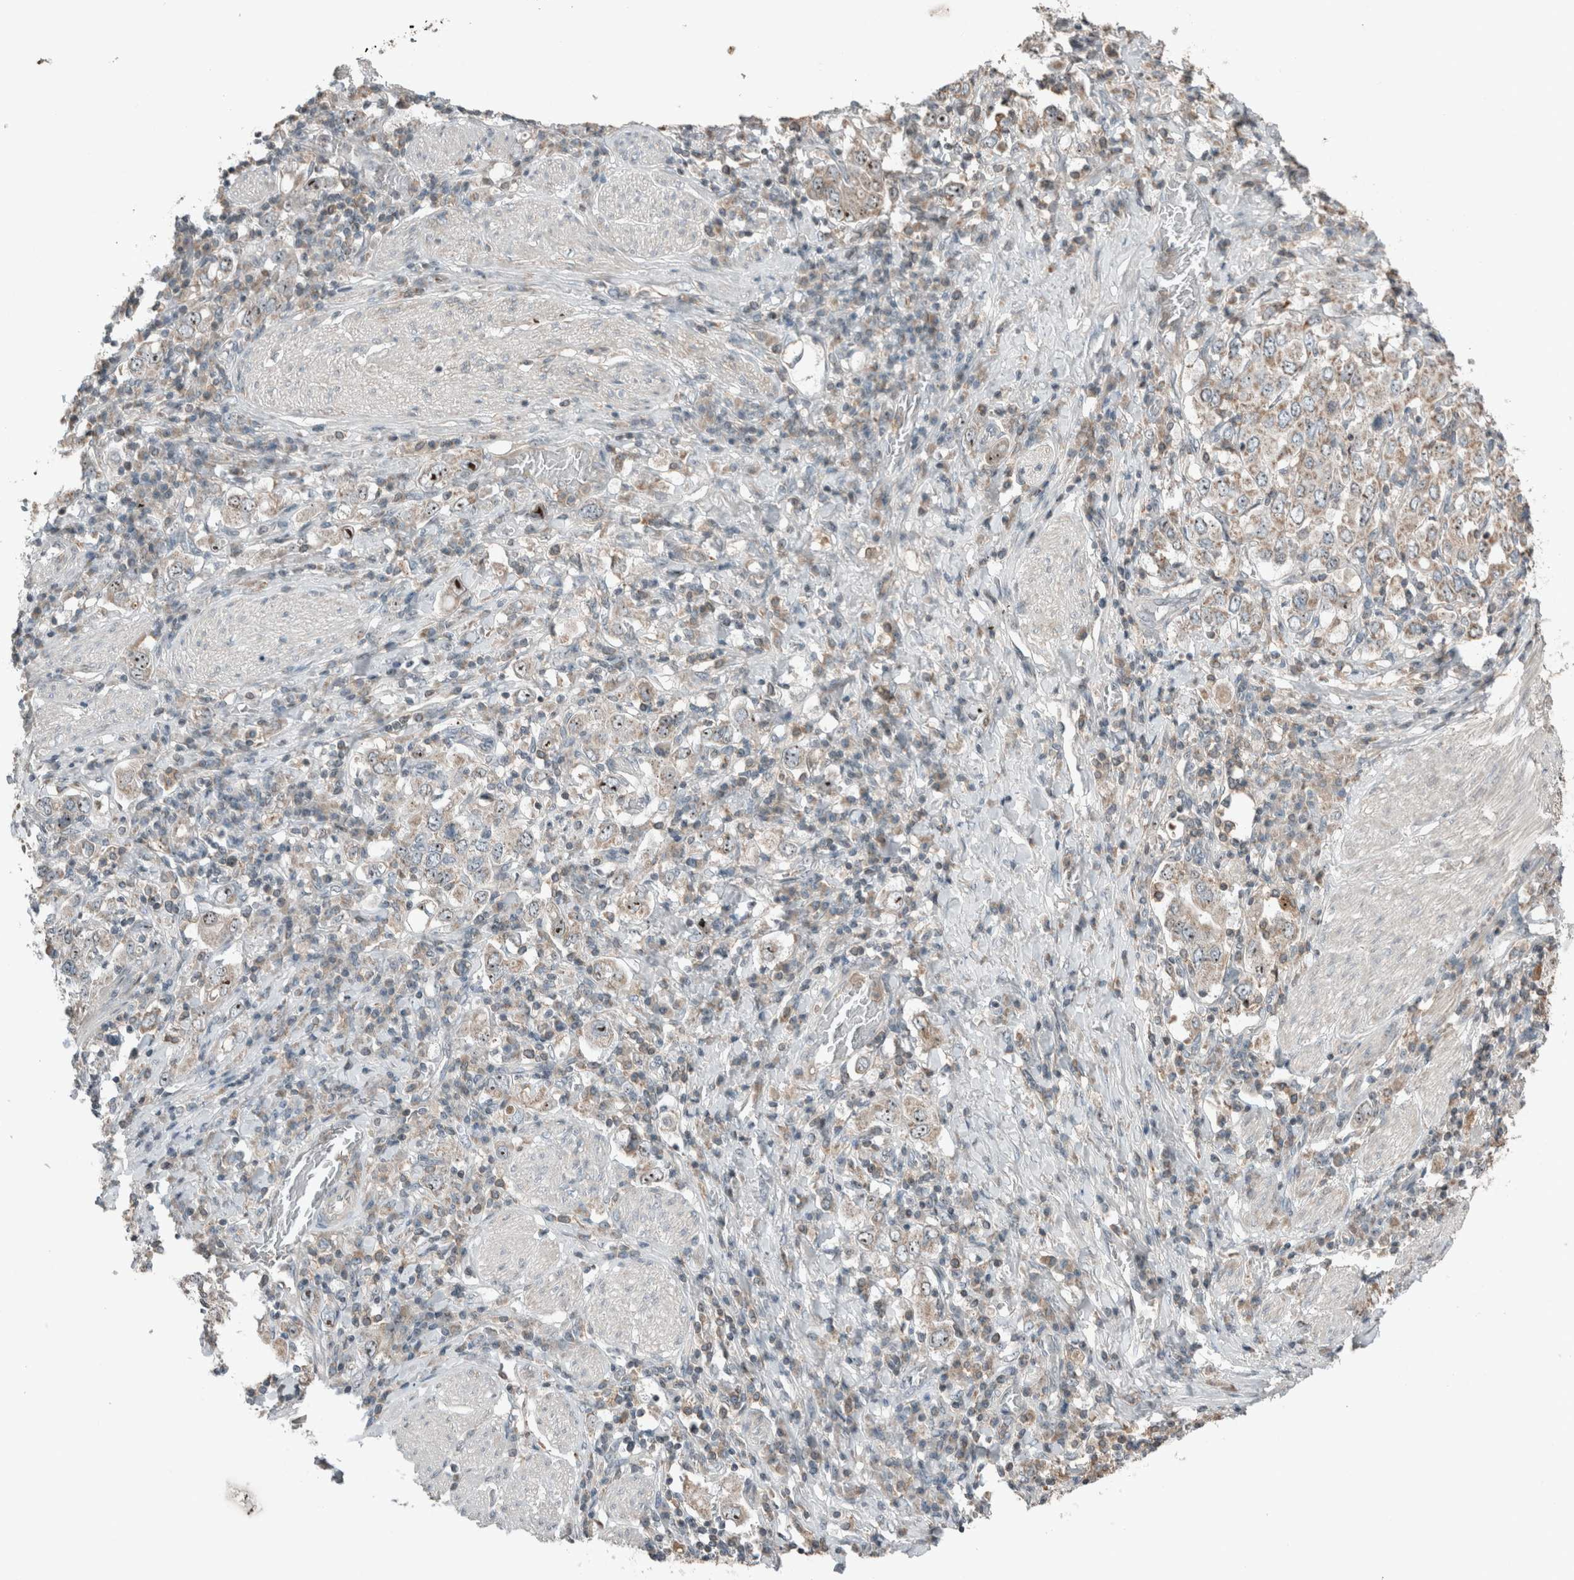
{"staining": {"intensity": "moderate", "quantity": "<25%", "location": "nuclear"}, "tissue": "stomach cancer", "cell_type": "Tumor cells", "image_type": "cancer", "snomed": [{"axis": "morphology", "description": "Adenocarcinoma, NOS"}, {"axis": "topography", "description": "Stomach, upper"}], "caption": "Moderate nuclear positivity for a protein is appreciated in approximately <25% of tumor cells of stomach cancer using immunohistochemistry.", "gene": "RPF1", "patient": {"sex": "male", "age": 62}}